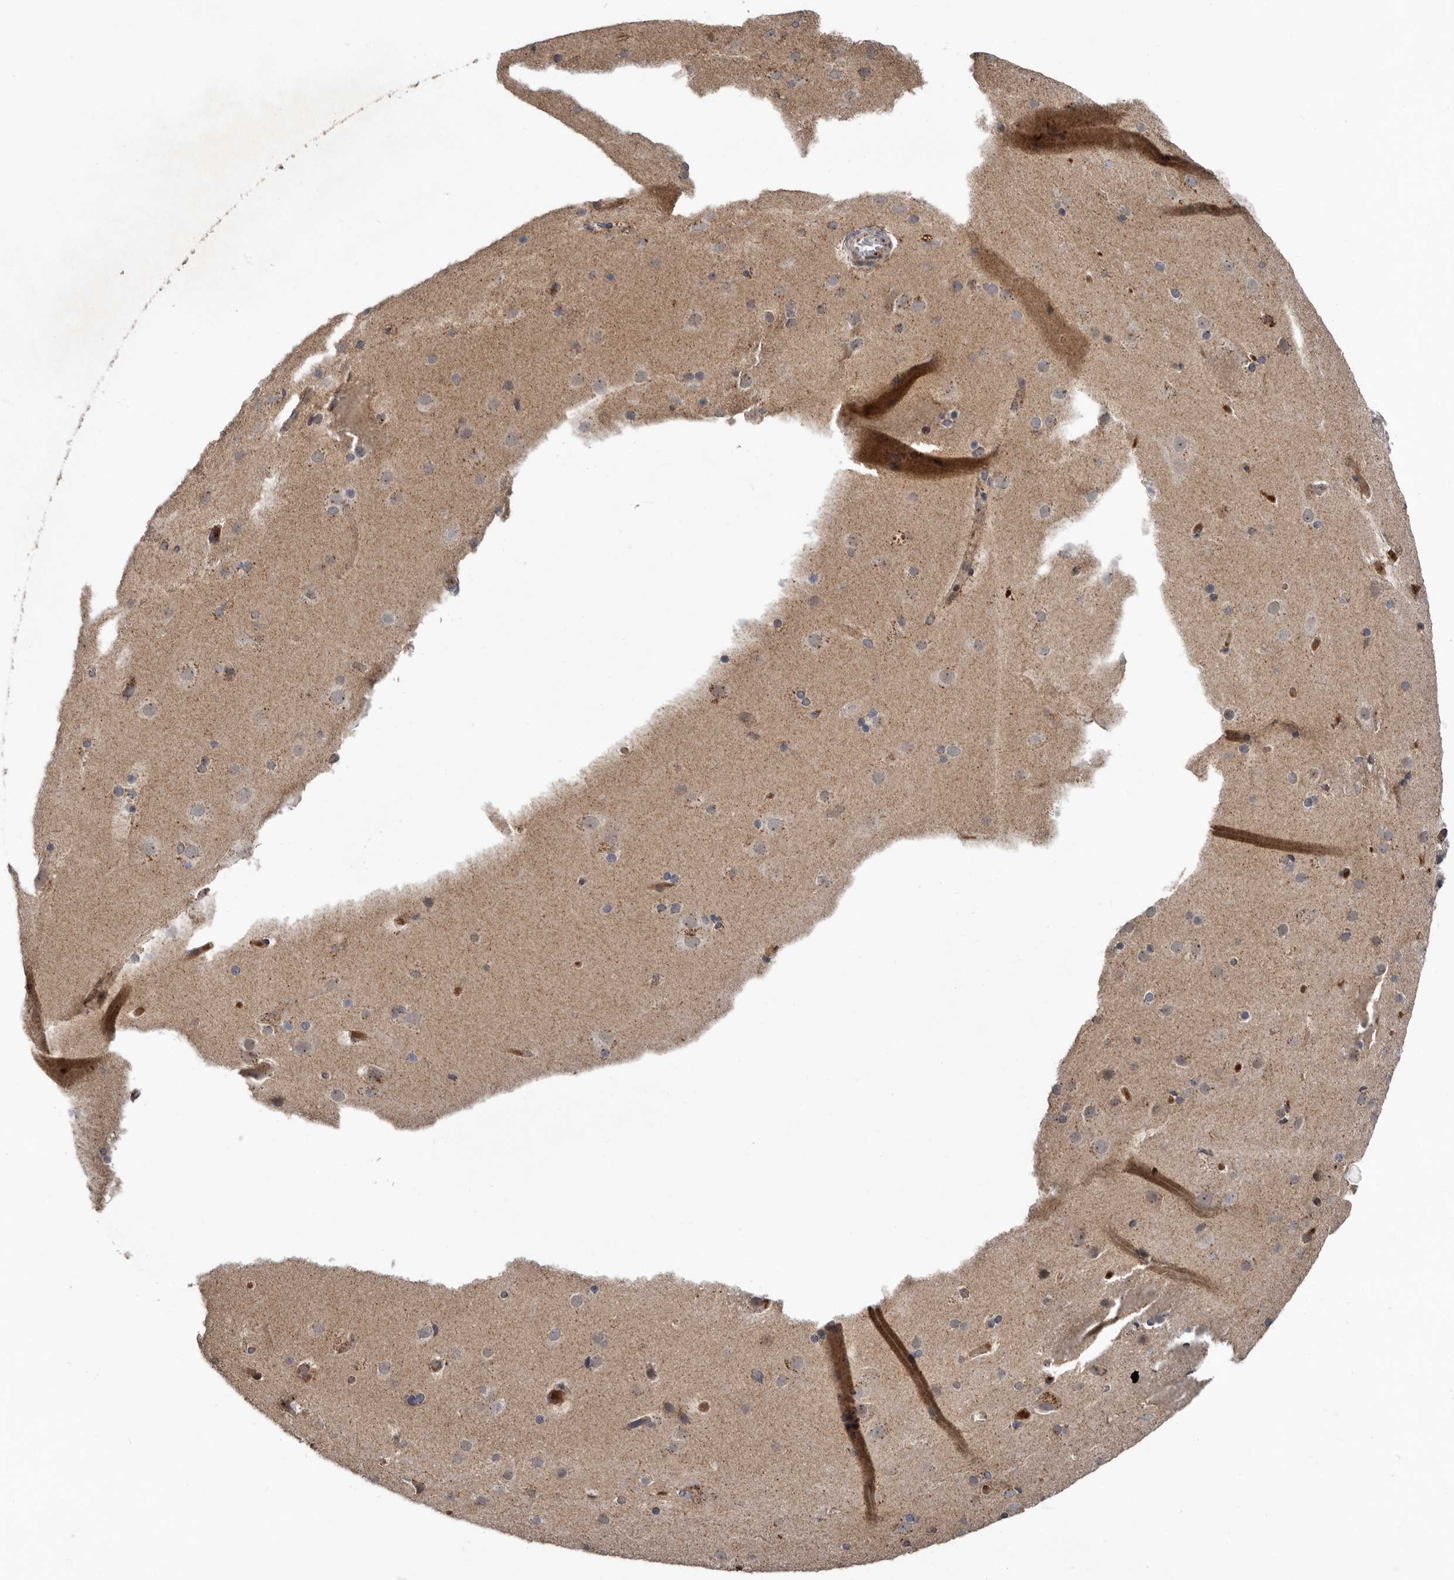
{"staining": {"intensity": "weak", "quantity": "25%-75%", "location": "cytoplasmic/membranous"}, "tissue": "cerebral cortex", "cell_type": "Endothelial cells", "image_type": "normal", "snomed": [{"axis": "morphology", "description": "Normal tissue, NOS"}, {"axis": "topography", "description": "Cerebral cortex"}], "caption": "IHC micrograph of normal cerebral cortex stained for a protein (brown), which demonstrates low levels of weak cytoplasmic/membranous positivity in approximately 25%-75% of endothelial cells.", "gene": "FGFR4", "patient": {"sex": "male", "age": 57}}